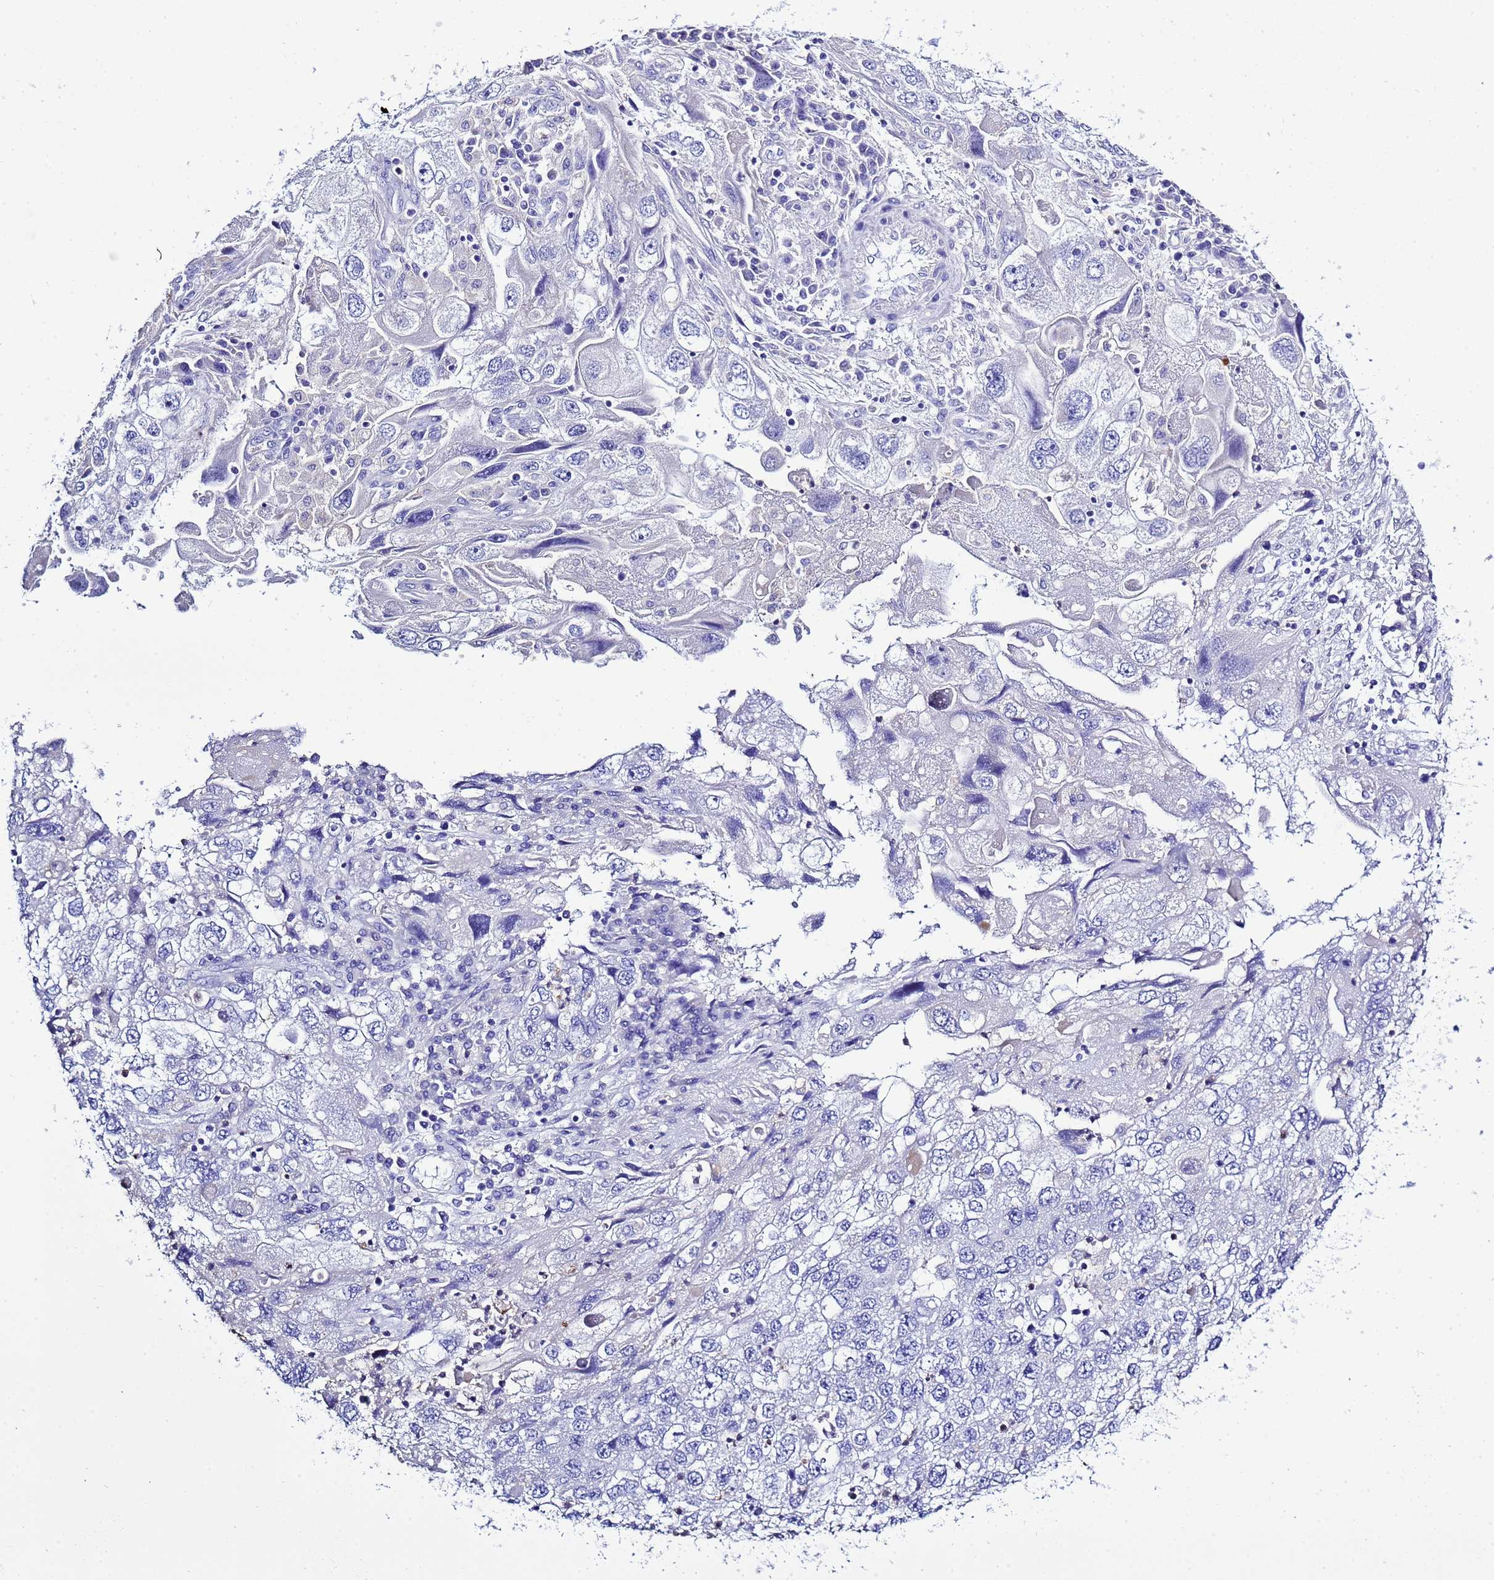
{"staining": {"intensity": "negative", "quantity": "none", "location": "none"}, "tissue": "endometrial cancer", "cell_type": "Tumor cells", "image_type": "cancer", "snomed": [{"axis": "morphology", "description": "Adenocarcinoma, NOS"}, {"axis": "topography", "description": "Endometrium"}], "caption": "Protein analysis of adenocarcinoma (endometrial) exhibits no significant expression in tumor cells.", "gene": "KICS2", "patient": {"sex": "female", "age": 49}}